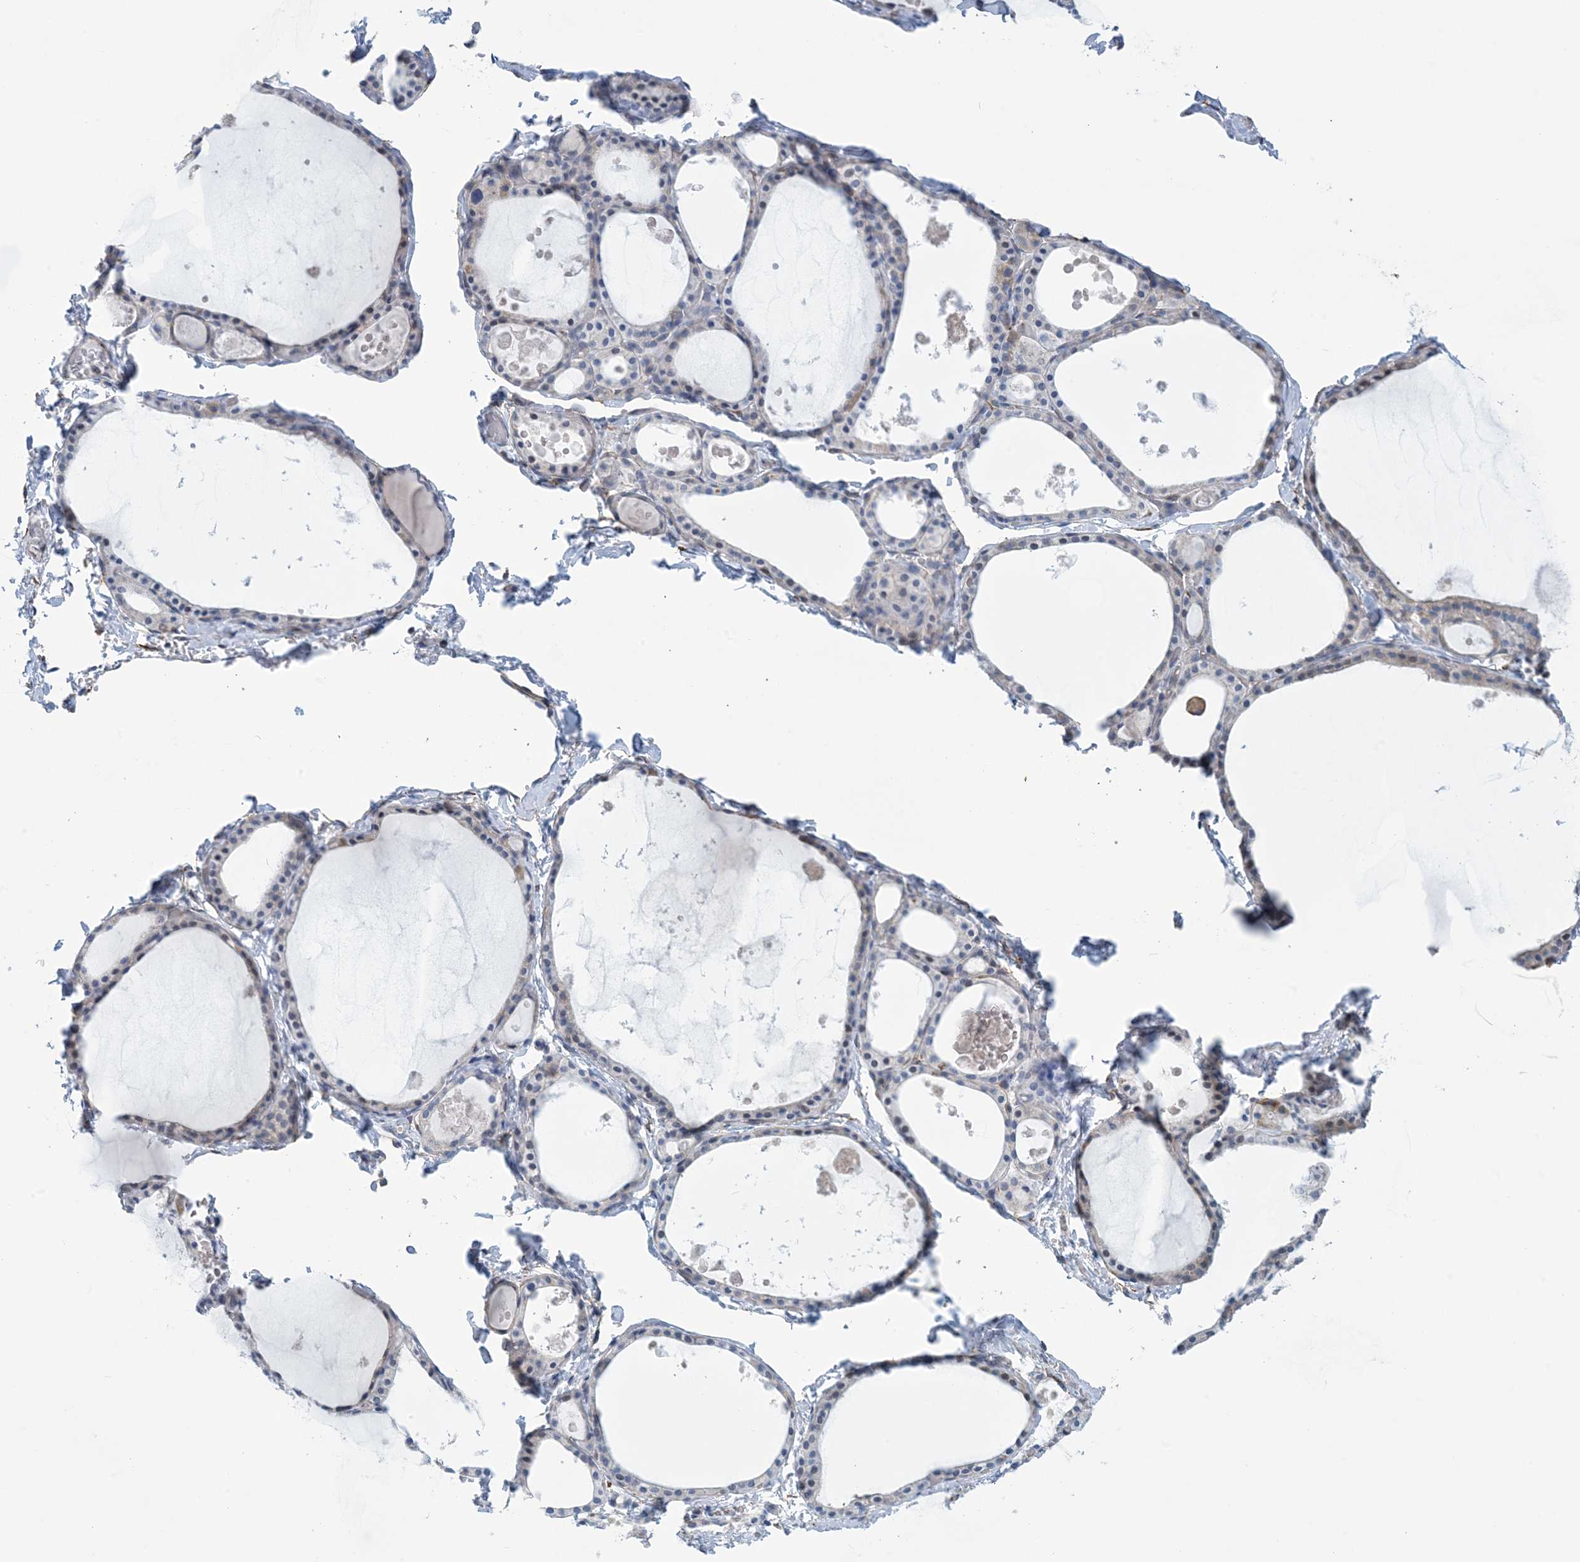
{"staining": {"intensity": "negative", "quantity": "none", "location": "none"}, "tissue": "thyroid gland", "cell_type": "Glandular cells", "image_type": "normal", "snomed": [{"axis": "morphology", "description": "Normal tissue, NOS"}, {"axis": "topography", "description": "Thyroid gland"}], "caption": "Photomicrograph shows no significant protein staining in glandular cells of benign thyroid gland.", "gene": "CCDC14", "patient": {"sex": "male", "age": 56}}